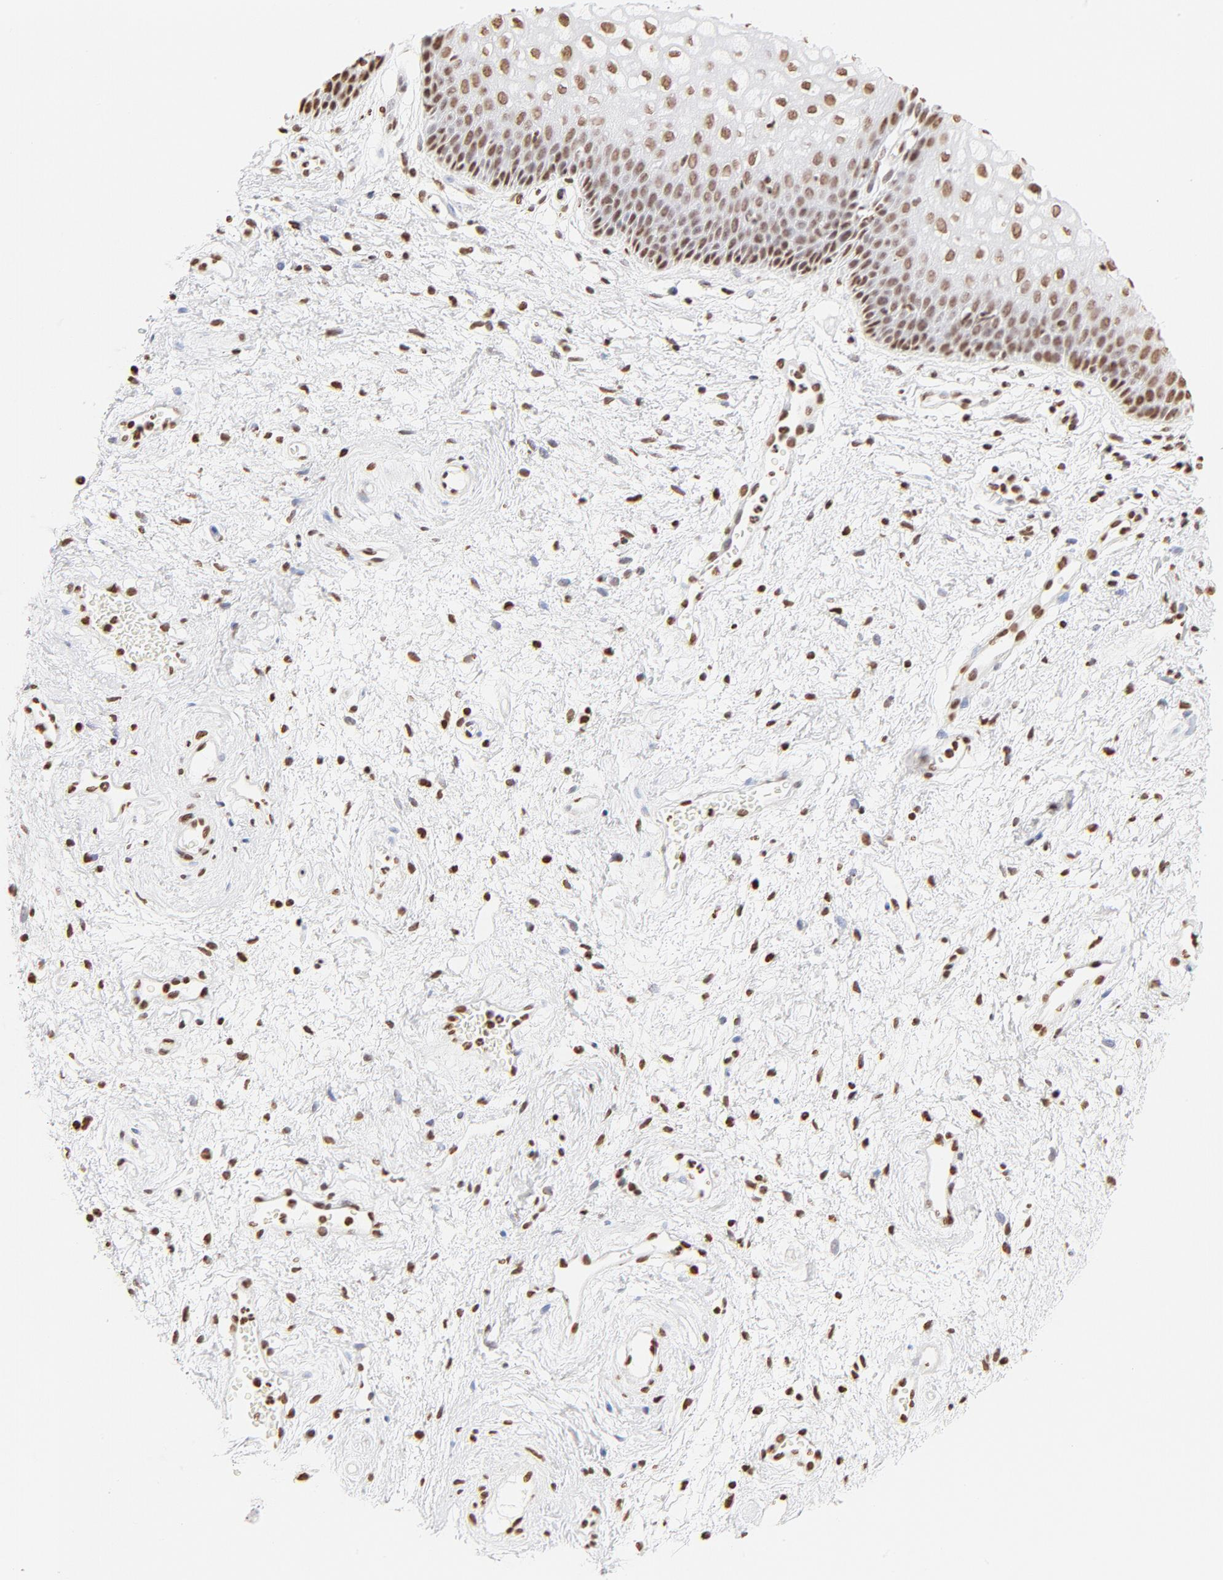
{"staining": {"intensity": "moderate", "quantity": ">75%", "location": "nuclear"}, "tissue": "vagina", "cell_type": "Squamous epithelial cells", "image_type": "normal", "snomed": [{"axis": "morphology", "description": "Normal tissue, NOS"}, {"axis": "topography", "description": "Vagina"}], "caption": "Protein staining of unremarkable vagina shows moderate nuclear staining in about >75% of squamous epithelial cells. The protein of interest is stained brown, and the nuclei are stained in blue (DAB (3,3'-diaminobenzidine) IHC with brightfield microscopy, high magnification).", "gene": "ZNF540", "patient": {"sex": "female", "age": 34}}